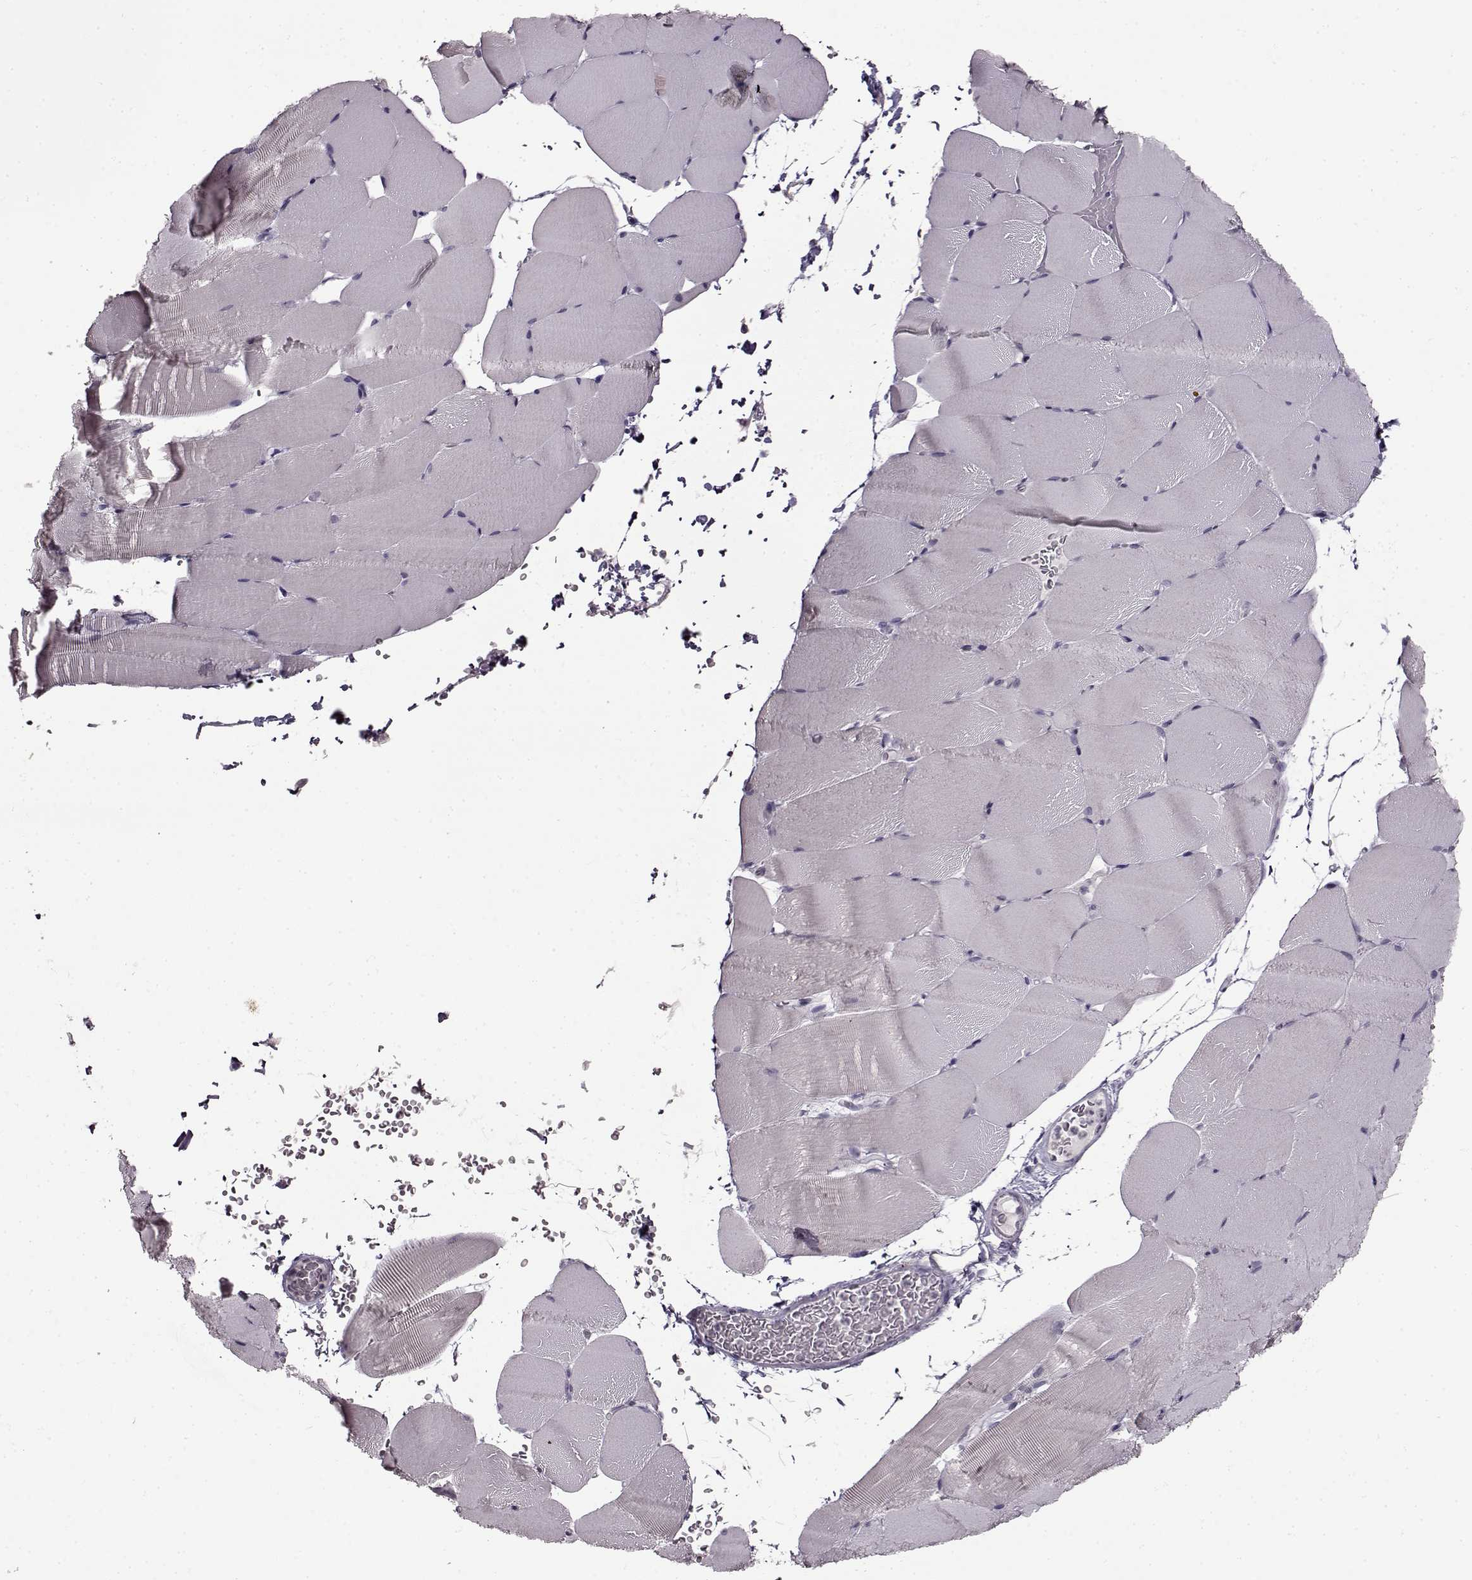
{"staining": {"intensity": "negative", "quantity": "none", "location": "none"}, "tissue": "skeletal muscle", "cell_type": "Myocytes", "image_type": "normal", "snomed": [{"axis": "morphology", "description": "Normal tissue, NOS"}, {"axis": "topography", "description": "Skeletal muscle"}], "caption": "Myocytes show no significant protein expression in normal skeletal muscle.", "gene": "FSHB", "patient": {"sex": "female", "age": 37}}